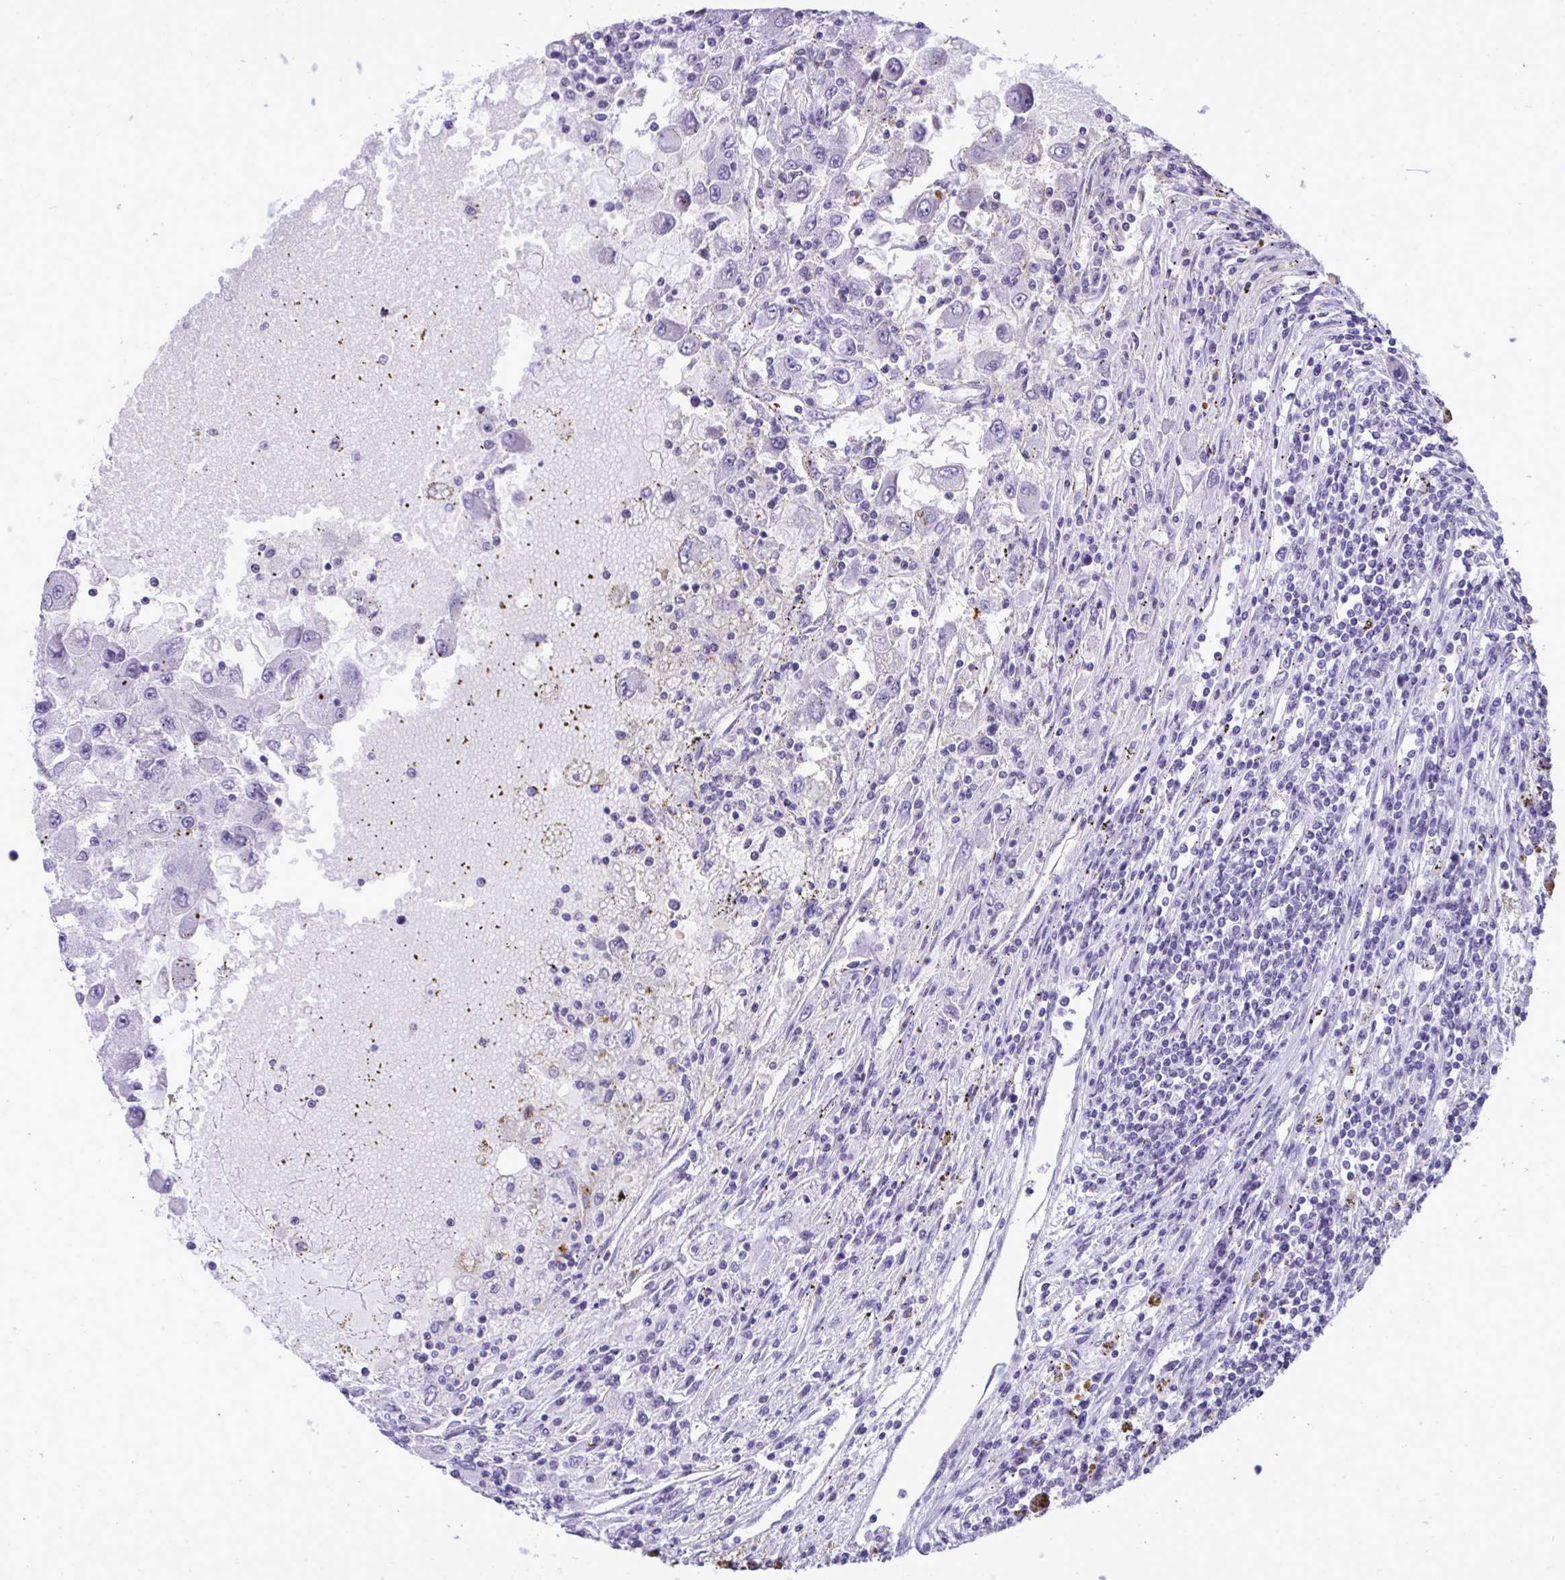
{"staining": {"intensity": "negative", "quantity": "none", "location": "none"}, "tissue": "renal cancer", "cell_type": "Tumor cells", "image_type": "cancer", "snomed": [{"axis": "morphology", "description": "Adenocarcinoma, NOS"}, {"axis": "topography", "description": "Kidney"}], "caption": "A histopathology image of renal adenocarcinoma stained for a protein exhibits no brown staining in tumor cells.", "gene": "PRM2", "patient": {"sex": "female", "age": 67}}